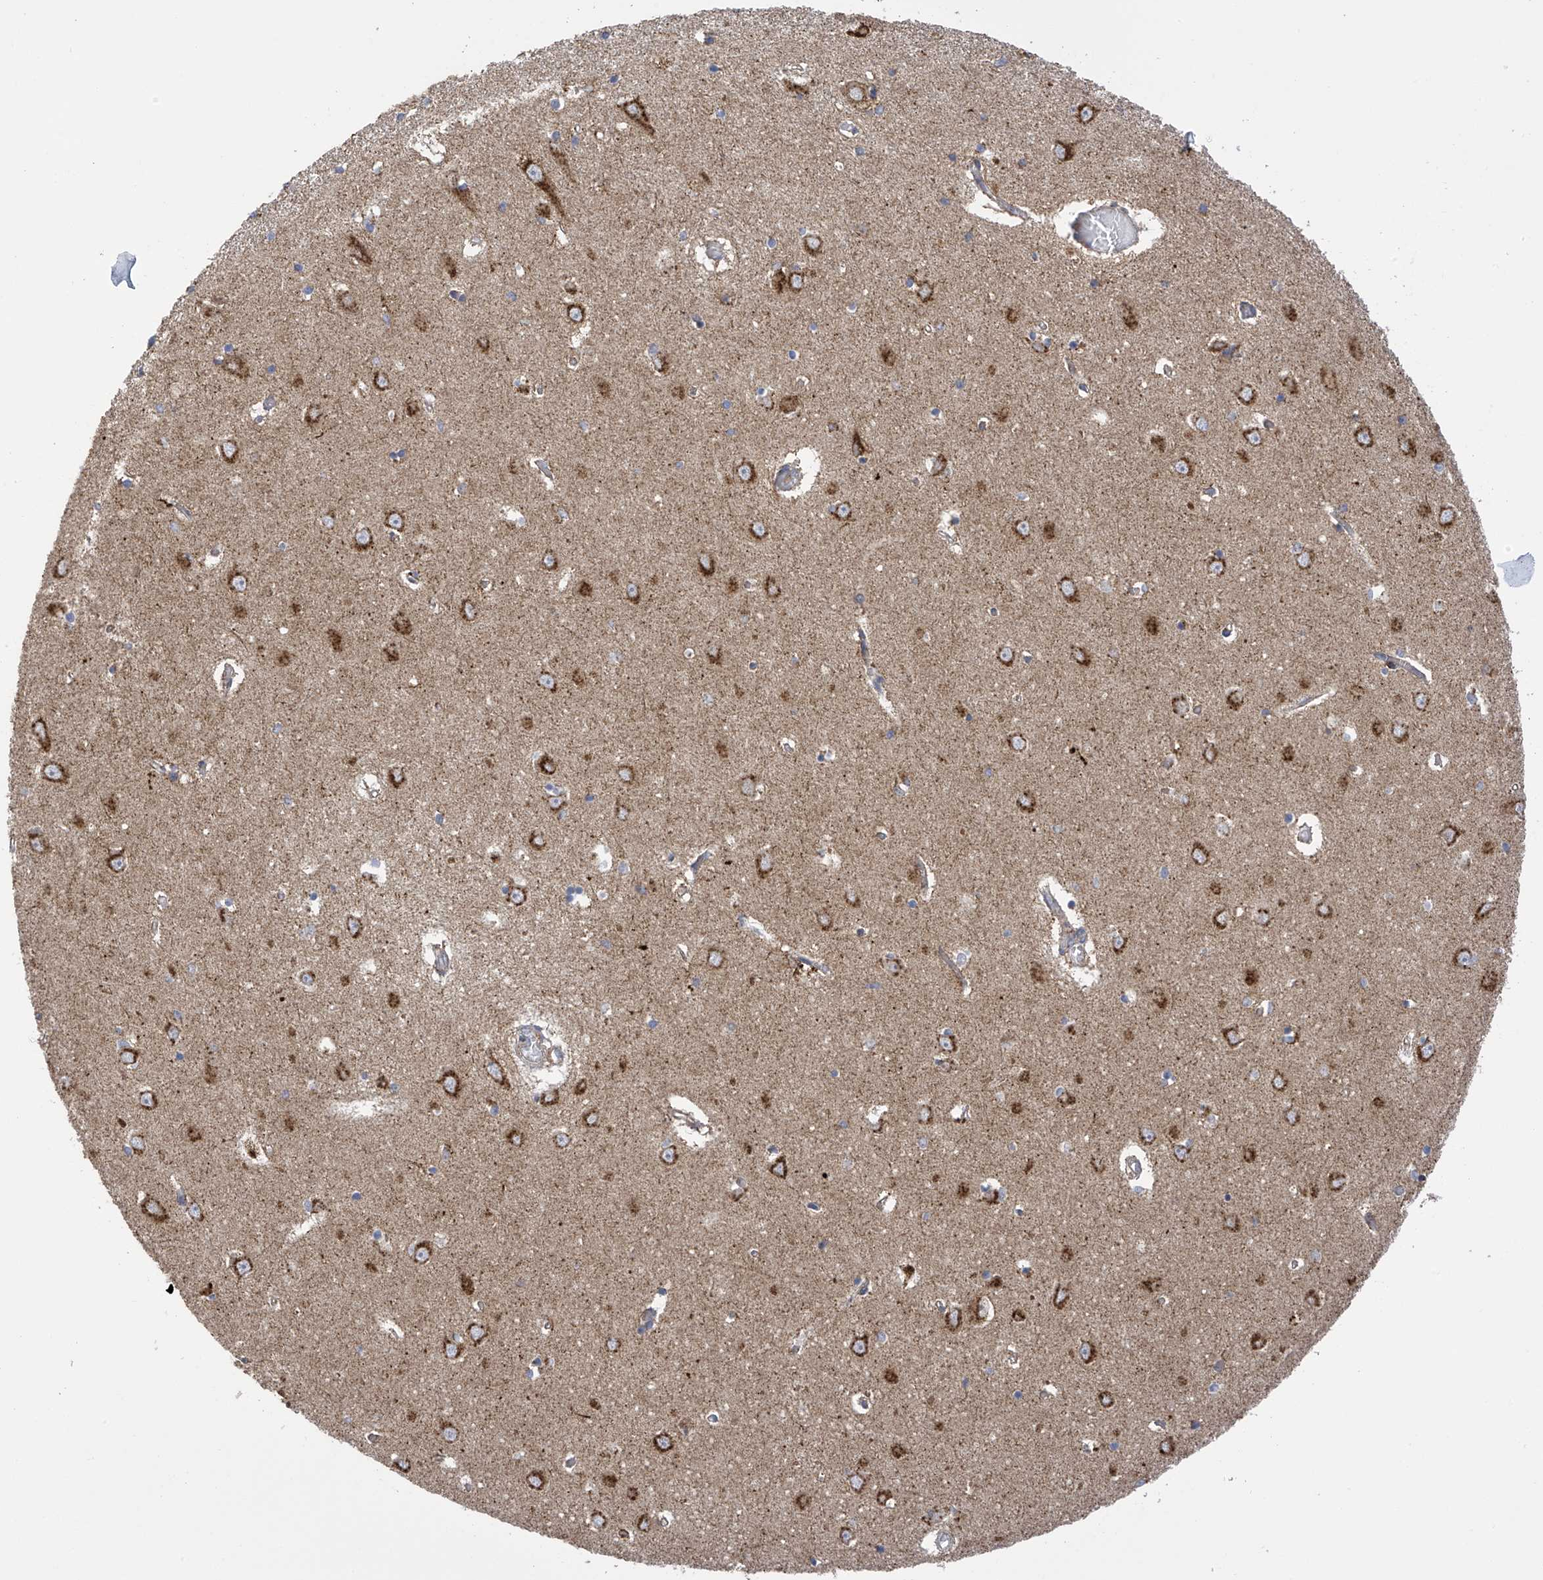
{"staining": {"intensity": "moderate", "quantity": "<25%", "location": "cytoplasmic/membranous"}, "tissue": "hippocampus", "cell_type": "Glial cells", "image_type": "normal", "snomed": [{"axis": "morphology", "description": "Normal tissue, NOS"}, {"axis": "topography", "description": "Hippocampus"}], "caption": "Hippocampus stained with immunohistochemistry displays moderate cytoplasmic/membranous staining in about <25% of glial cells.", "gene": "ITM2B", "patient": {"sex": "male", "age": 70}}